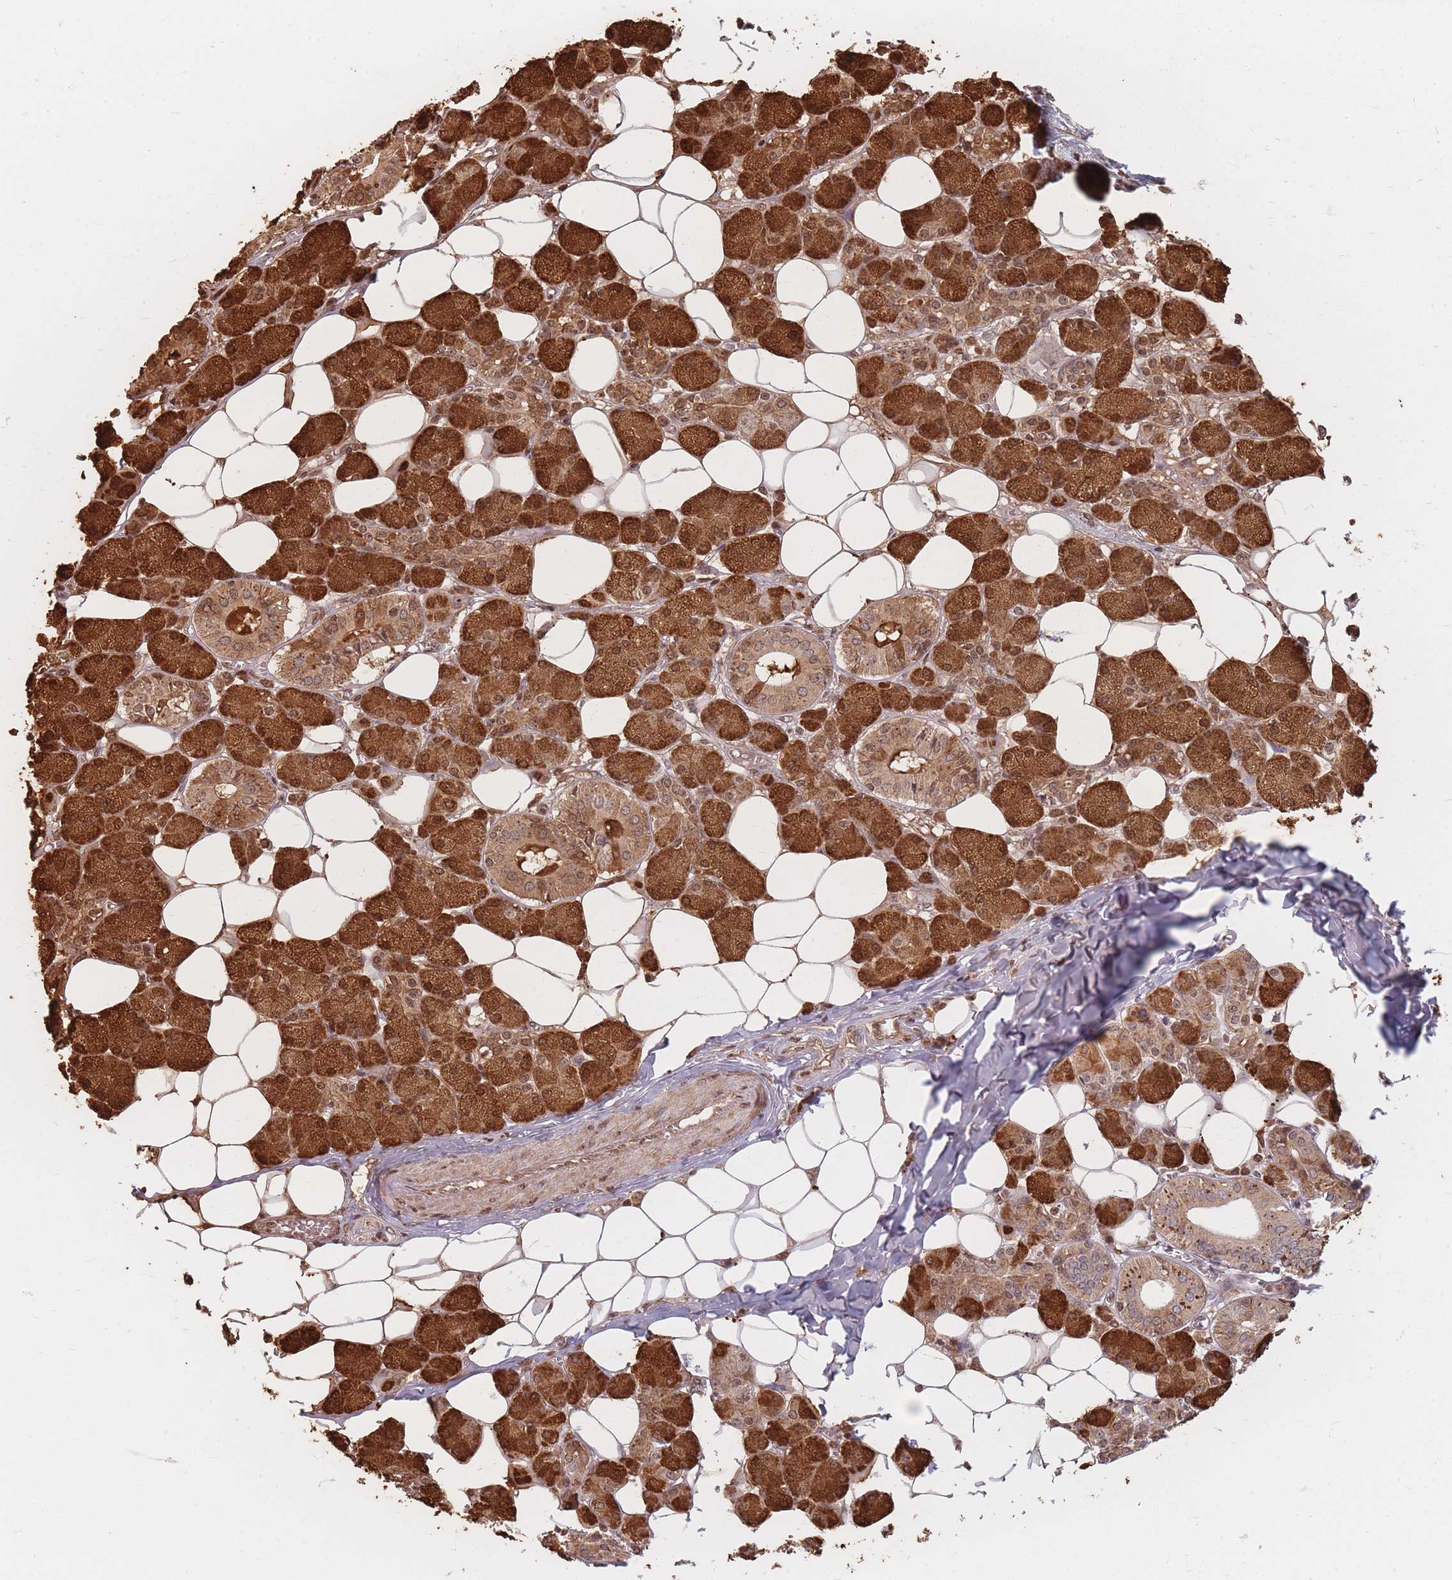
{"staining": {"intensity": "strong", "quantity": "25%-75%", "location": "cytoplasmic/membranous"}, "tissue": "salivary gland", "cell_type": "Glandular cells", "image_type": "normal", "snomed": [{"axis": "morphology", "description": "Normal tissue, NOS"}, {"axis": "topography", "description": "Salivary gland"}], "caption": "An immunohistochemistry image of unremarkable tissue is shown. Protein staining in brown labels strong cytoplasmic/membranous positivity in salivary gland within glandular cells.", "gene": "GABRA6", "patient": {"sex": "female", "age": 33}}